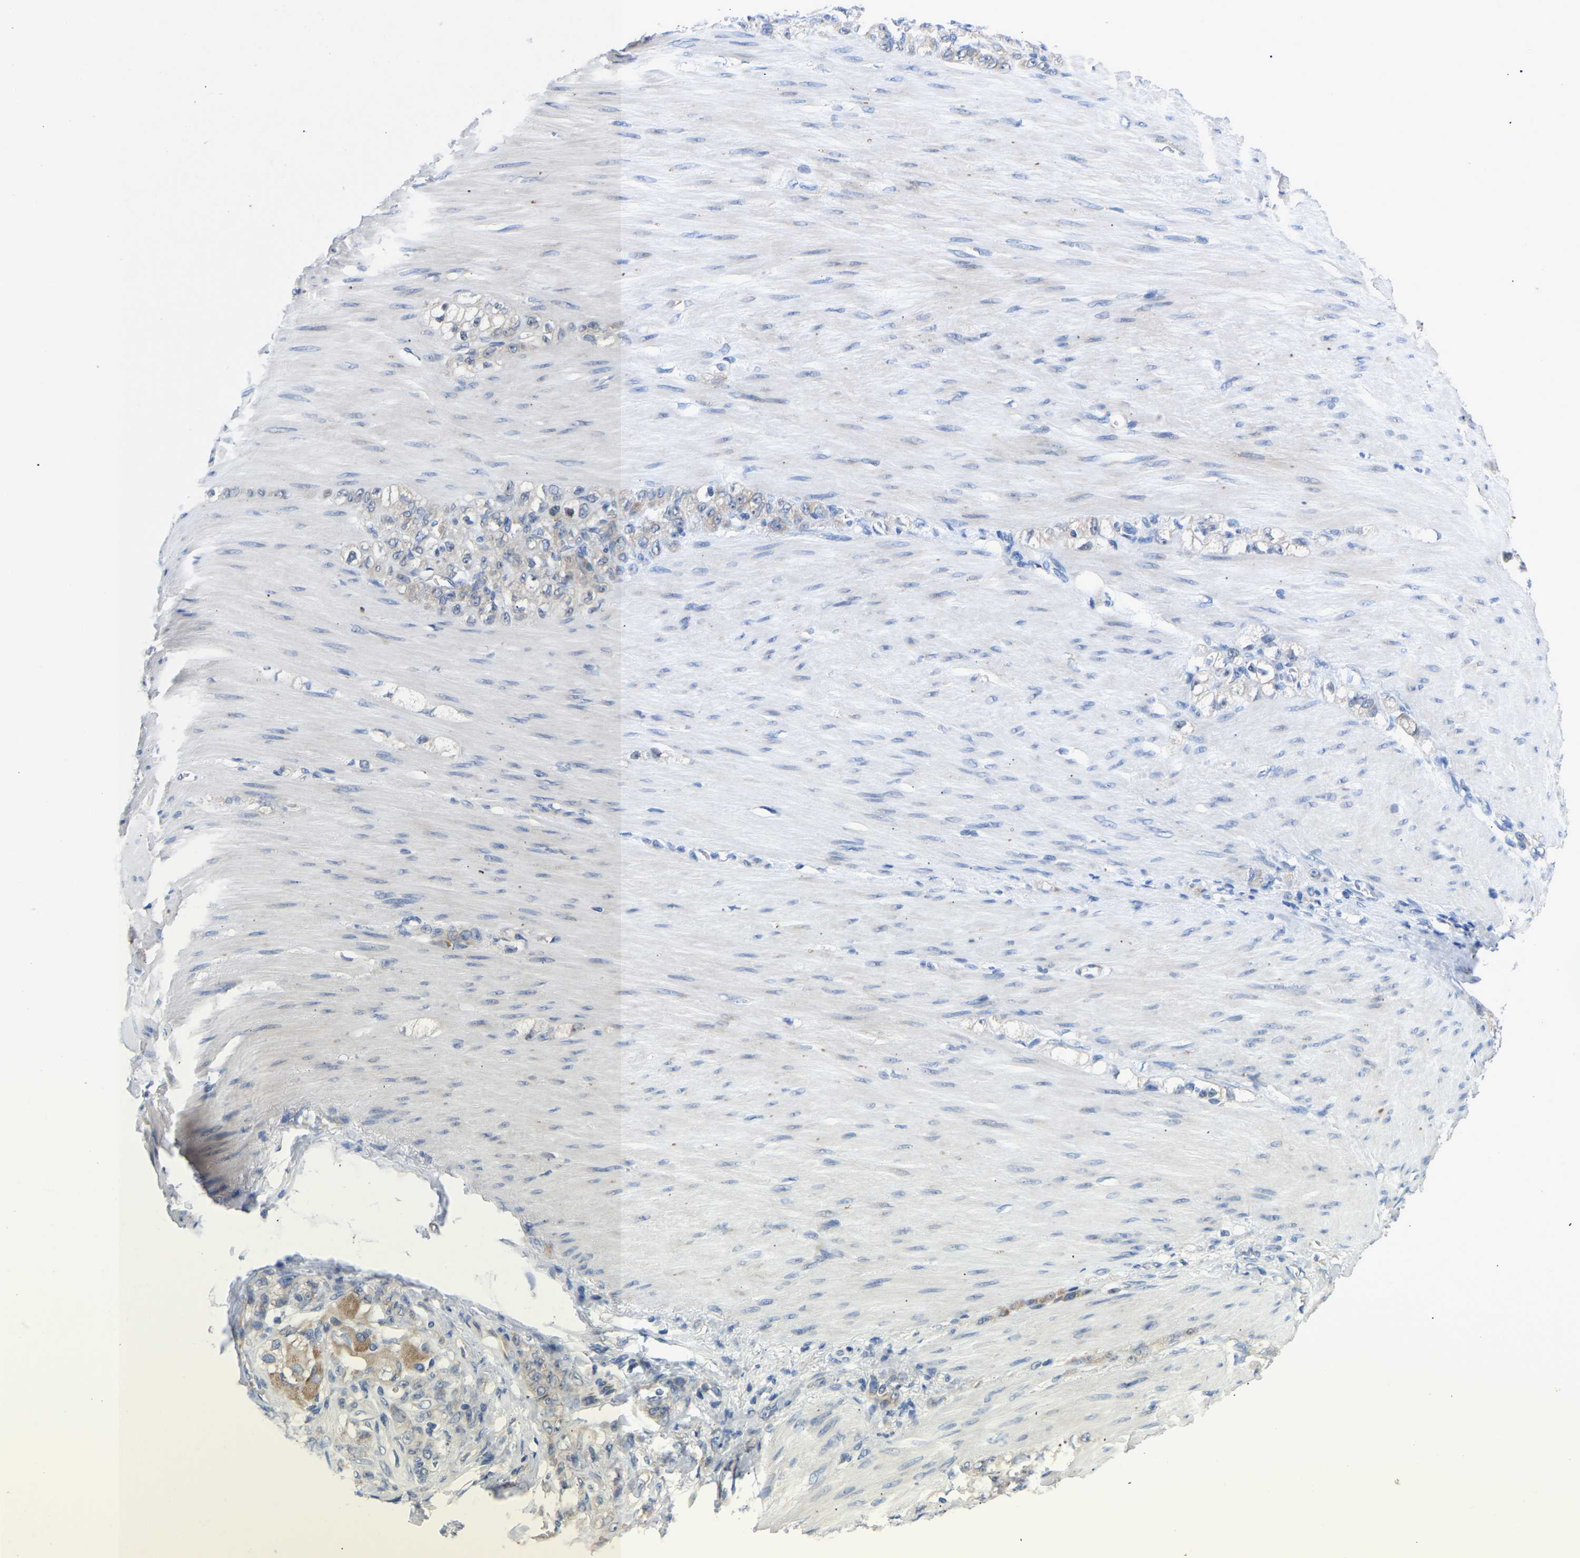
{"staining": {"intensity": "moderate", "quantity": "<25%", "location": "cytoplasmic/membranous"}, "tissue": "stomach cancer", "cell_type": "Tumor cells", "image_type": "cancer", "snomed": [{"axis": "morphology", "description": "Normal tissue, NOS"}, {"axis": "morphology", "description": "Adenocarcinoma, NOS"}, {"axis": "topography", "description": "Stomach"}], "caption": "Stomach cancer stained with a brown dye displays moderate cytoplasmic/membranous positive positivity in approximately <25% of tumor cells.", "gene": "ABCA10", "patient": {"sex": "male", "age": 82}}